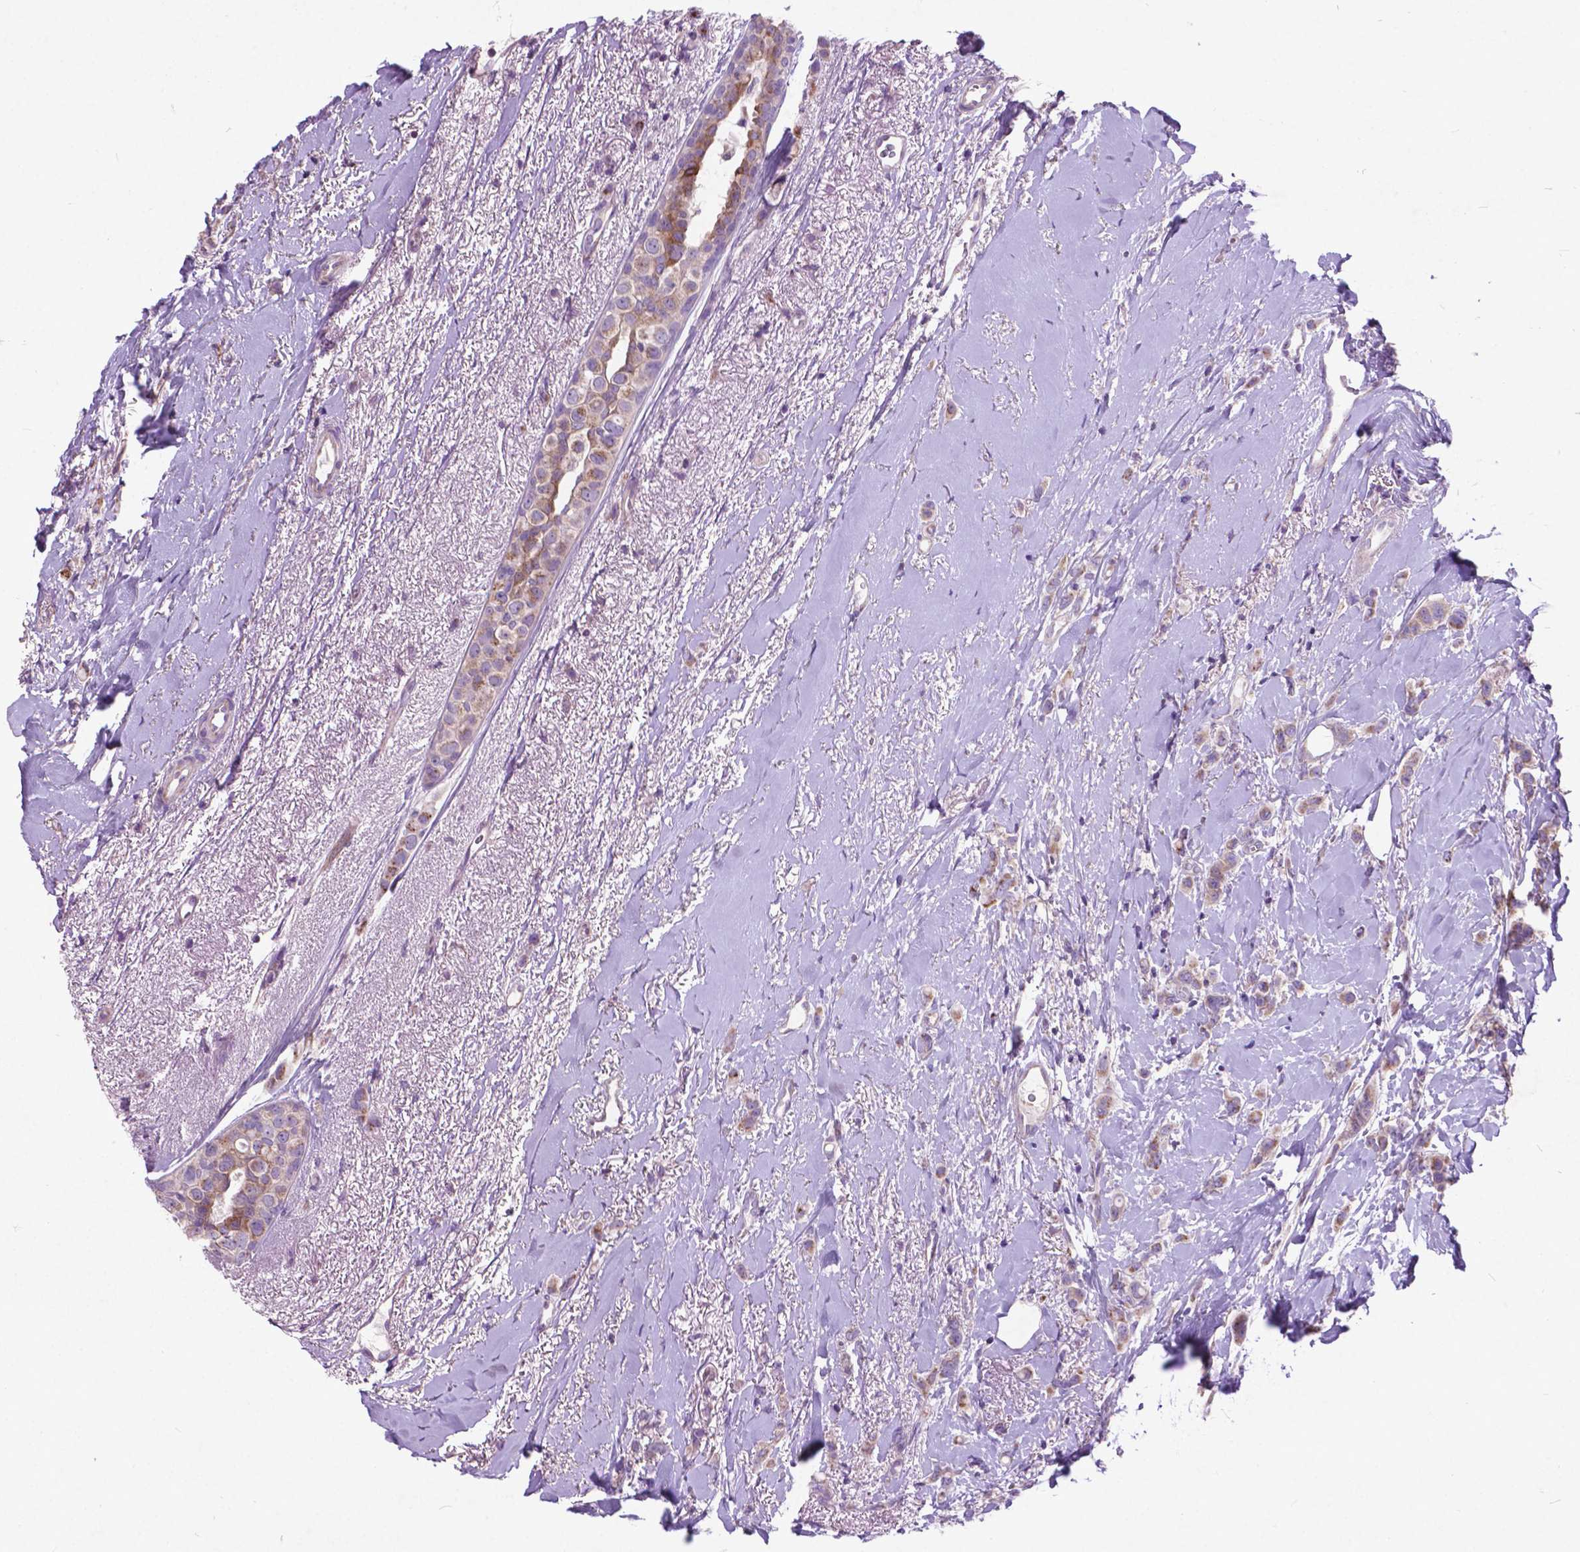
{"staining": {"intensity": "moderate", "quantity": "<25%", "location": "cytoplasmic/membranous"}, "tissue": "breast cancer", "cell_type": "Tumor cells", "image_type": "cancer", "snomed": [{"axis": "morphology", "description": "Lobular carcinoma"}, {"axis": "topography", "description": "Breast"}], "caption": "Breast lobular carcinoma stained with DAB immunohistochemistry (IHC) exhibits low levels of moderate cytoplasmic/membranous staining in approximately <25% of tumor cells. Nuclei are stained in blue.", "gene": "ATG4D", "patient": {"sex": "female", "age": 66}}